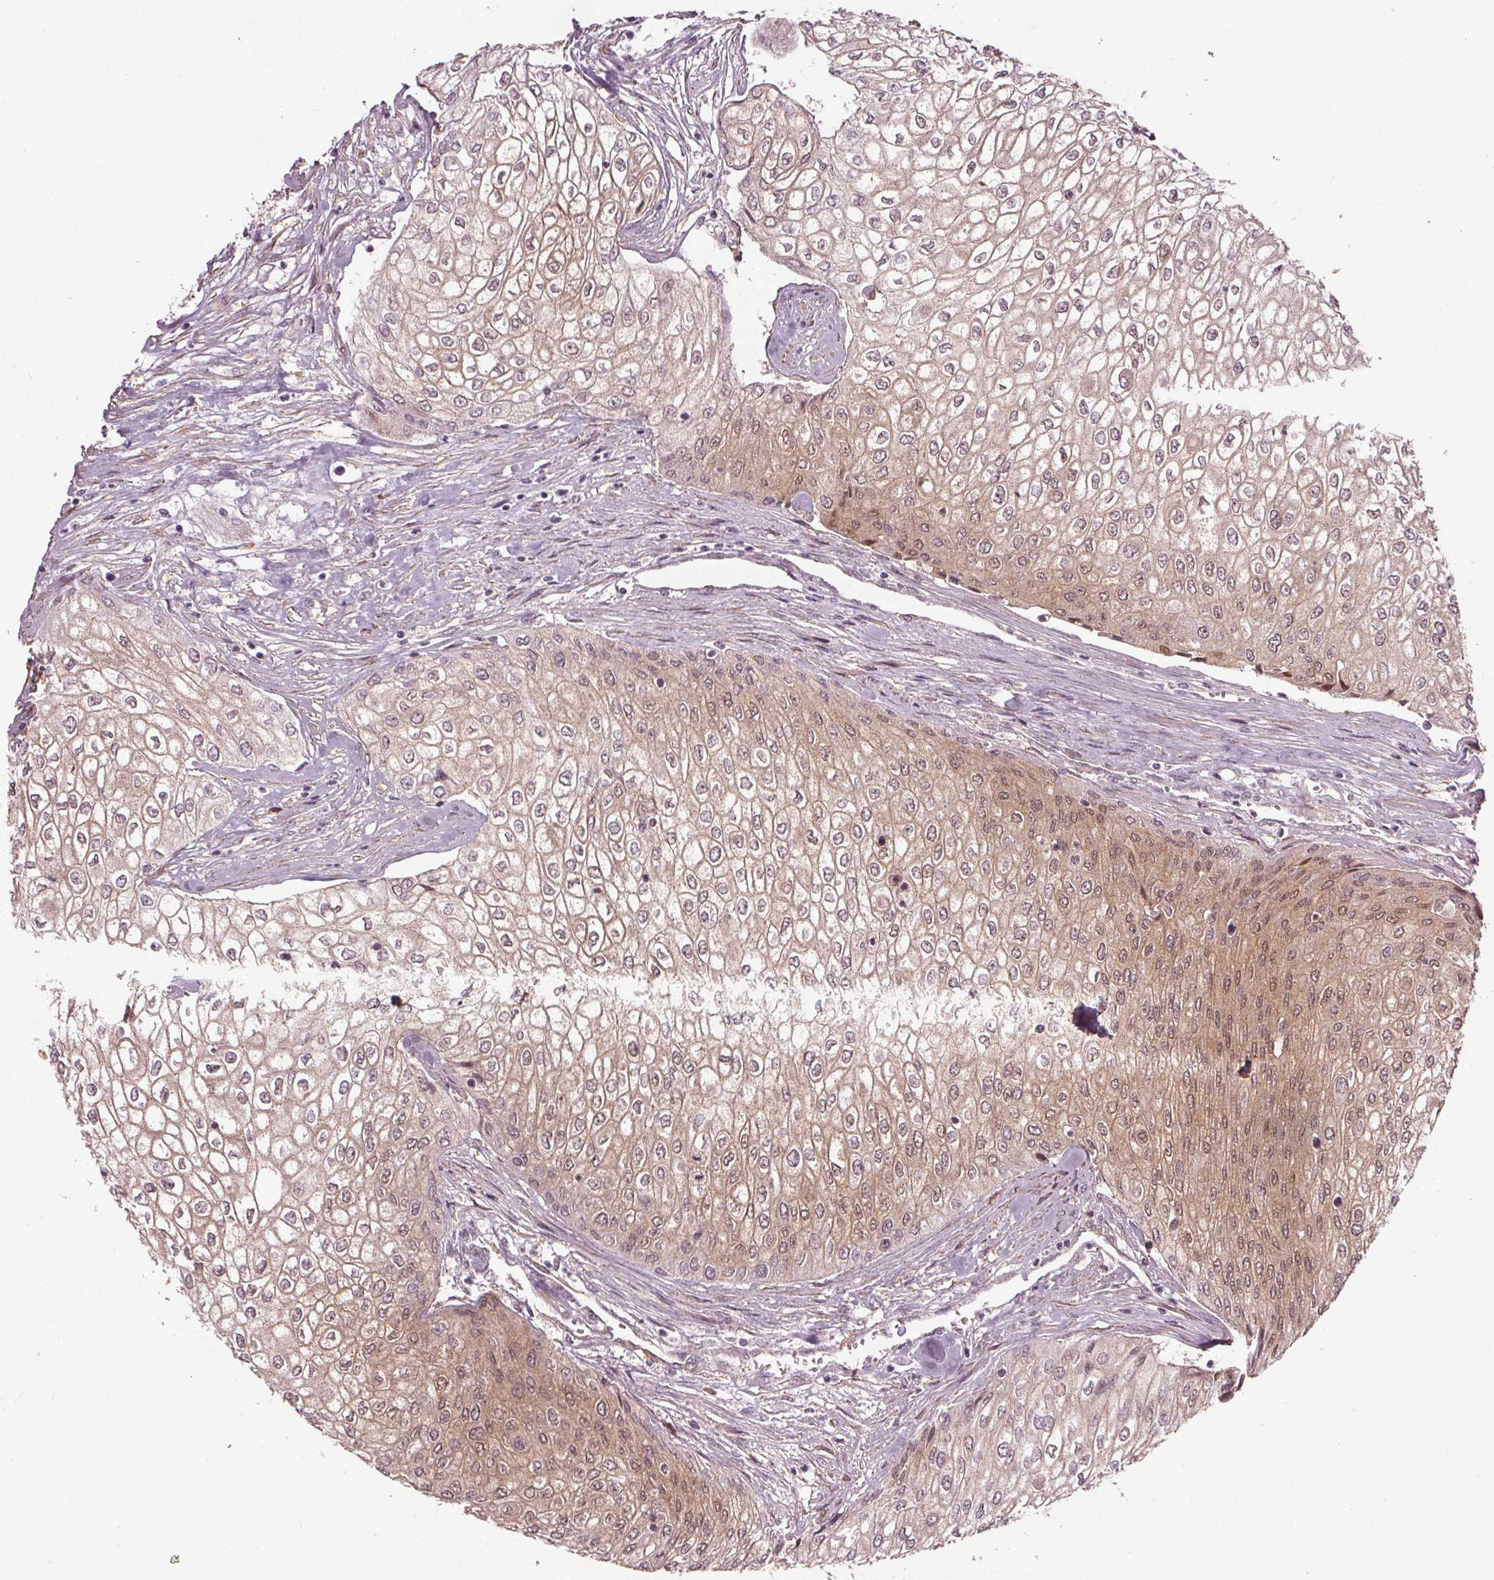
{"staining": {"intensity": "moderate", "quantity": ">75%", "location": "cytoplasmic/membranous,nuclear"}, "tissue": "urothelial cancer", "cell_type": "Tumor cells", "image_type": "cancer", "snomed": [{"axis": "morphology", "description": "Urothelial carcinoma, High grade"}, {"axis": "topography", "description": "Urinary bladder"}], "caption": "Protein staining by immunohistochemistry reveals moderate cytoplasmic/membranous and nuclear positivity in approximately >75% of tumor cells in urothelial cancer. The staining was performed using DAB to visualize the protein expression in brown, while the nuclei were stained in blue with hematoxylin (Magnification: 20x).", "gene": "PKP1", "patient": {"sex": "male", "age": 62}}